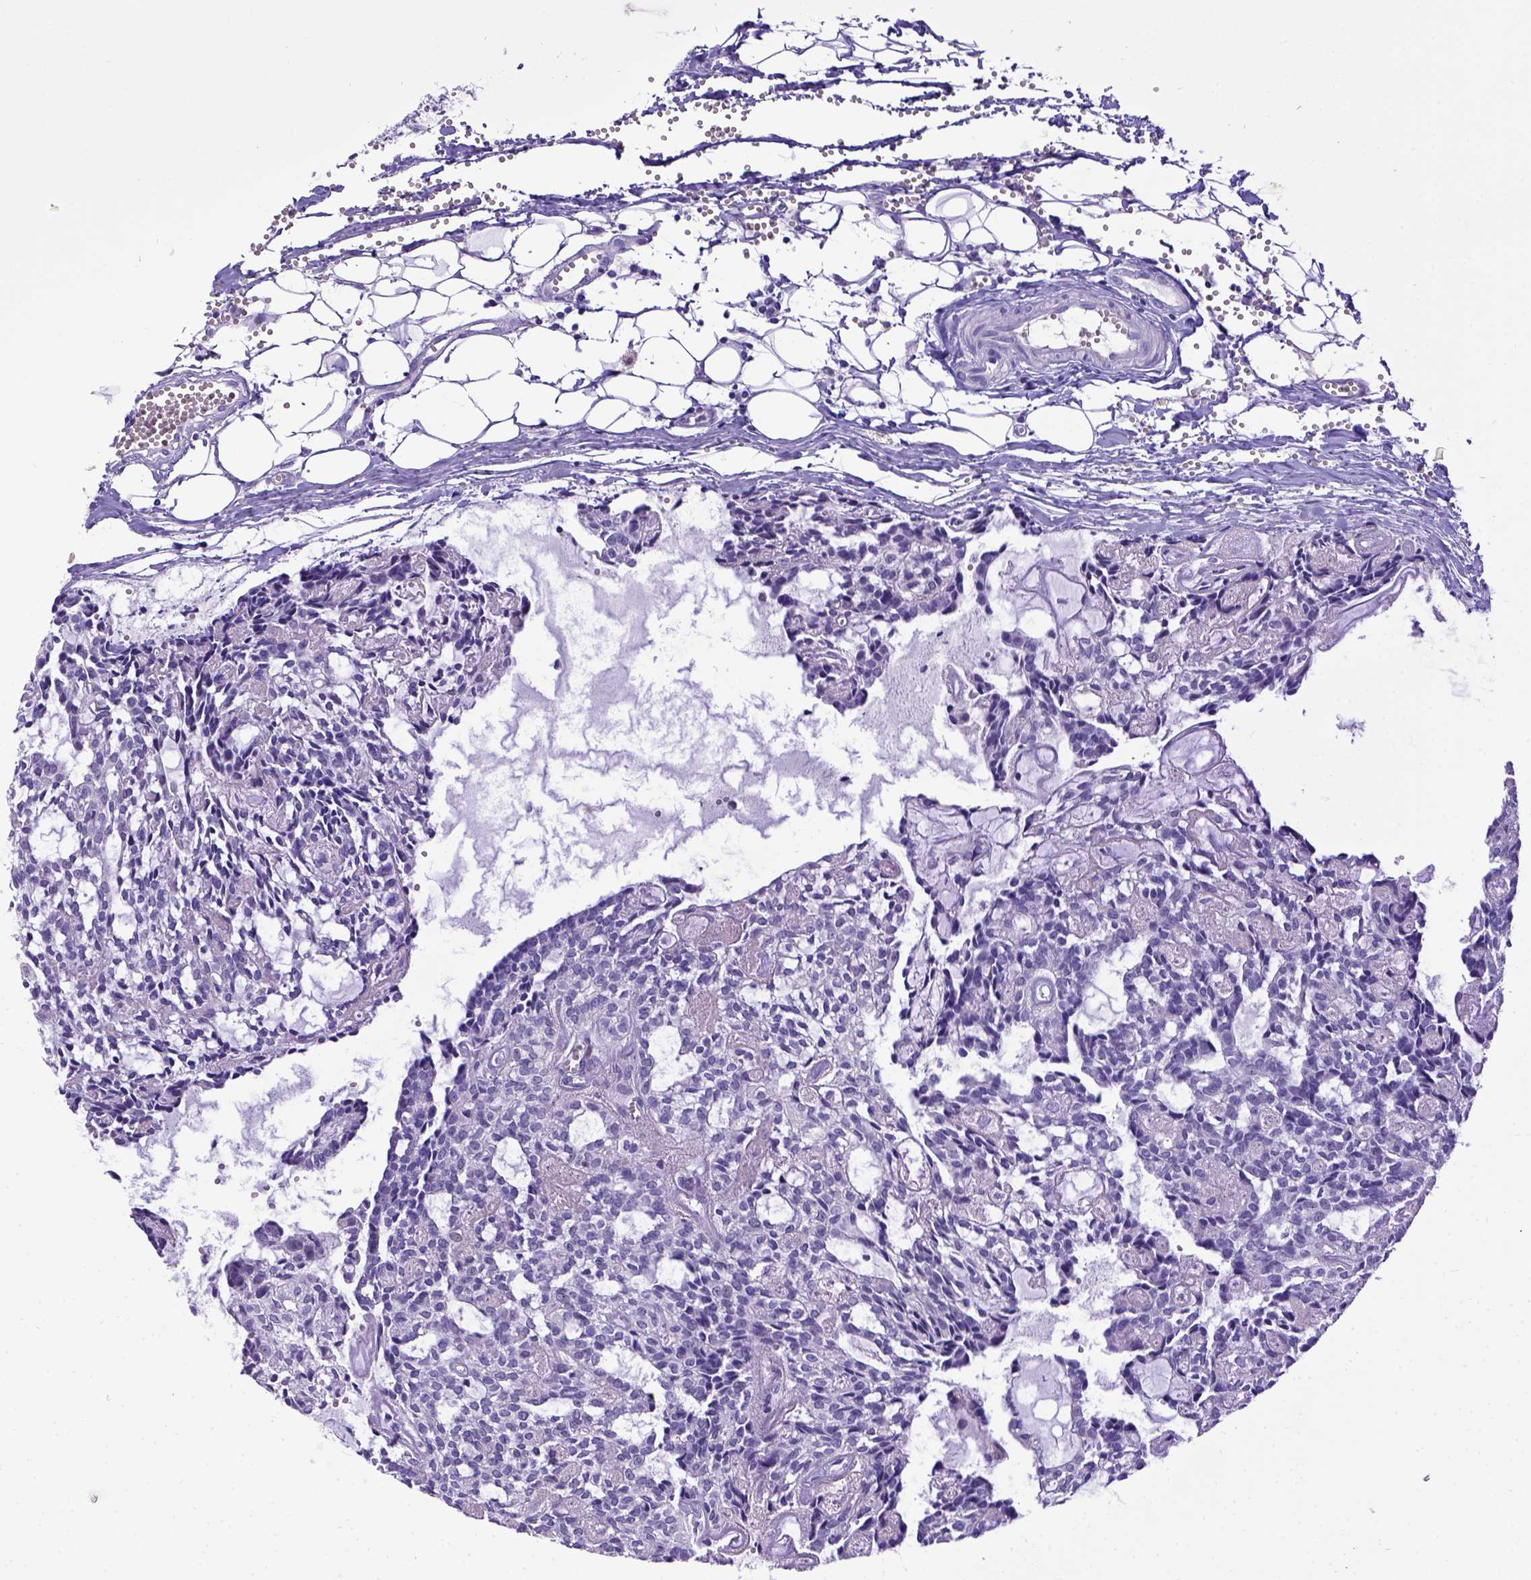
{"staining": {"intensity": "negative", "quantity": "none", "location": "none"}, "tissue": "head and neck cancer", "cell_type": "Tumor cells", "image_type": "cancer", "snomed": [{"axis": "morphology", "description": "Adenocarcinoma, NOS"}, {"axis": "topography", "description": "Head-Neck"}], "caption": "Image shows no significant protein positivity in tumor cells of adenocarcinoma (head and neck).", "gene": "ESR1", "patient": {"sex": "female", "age": 62}}